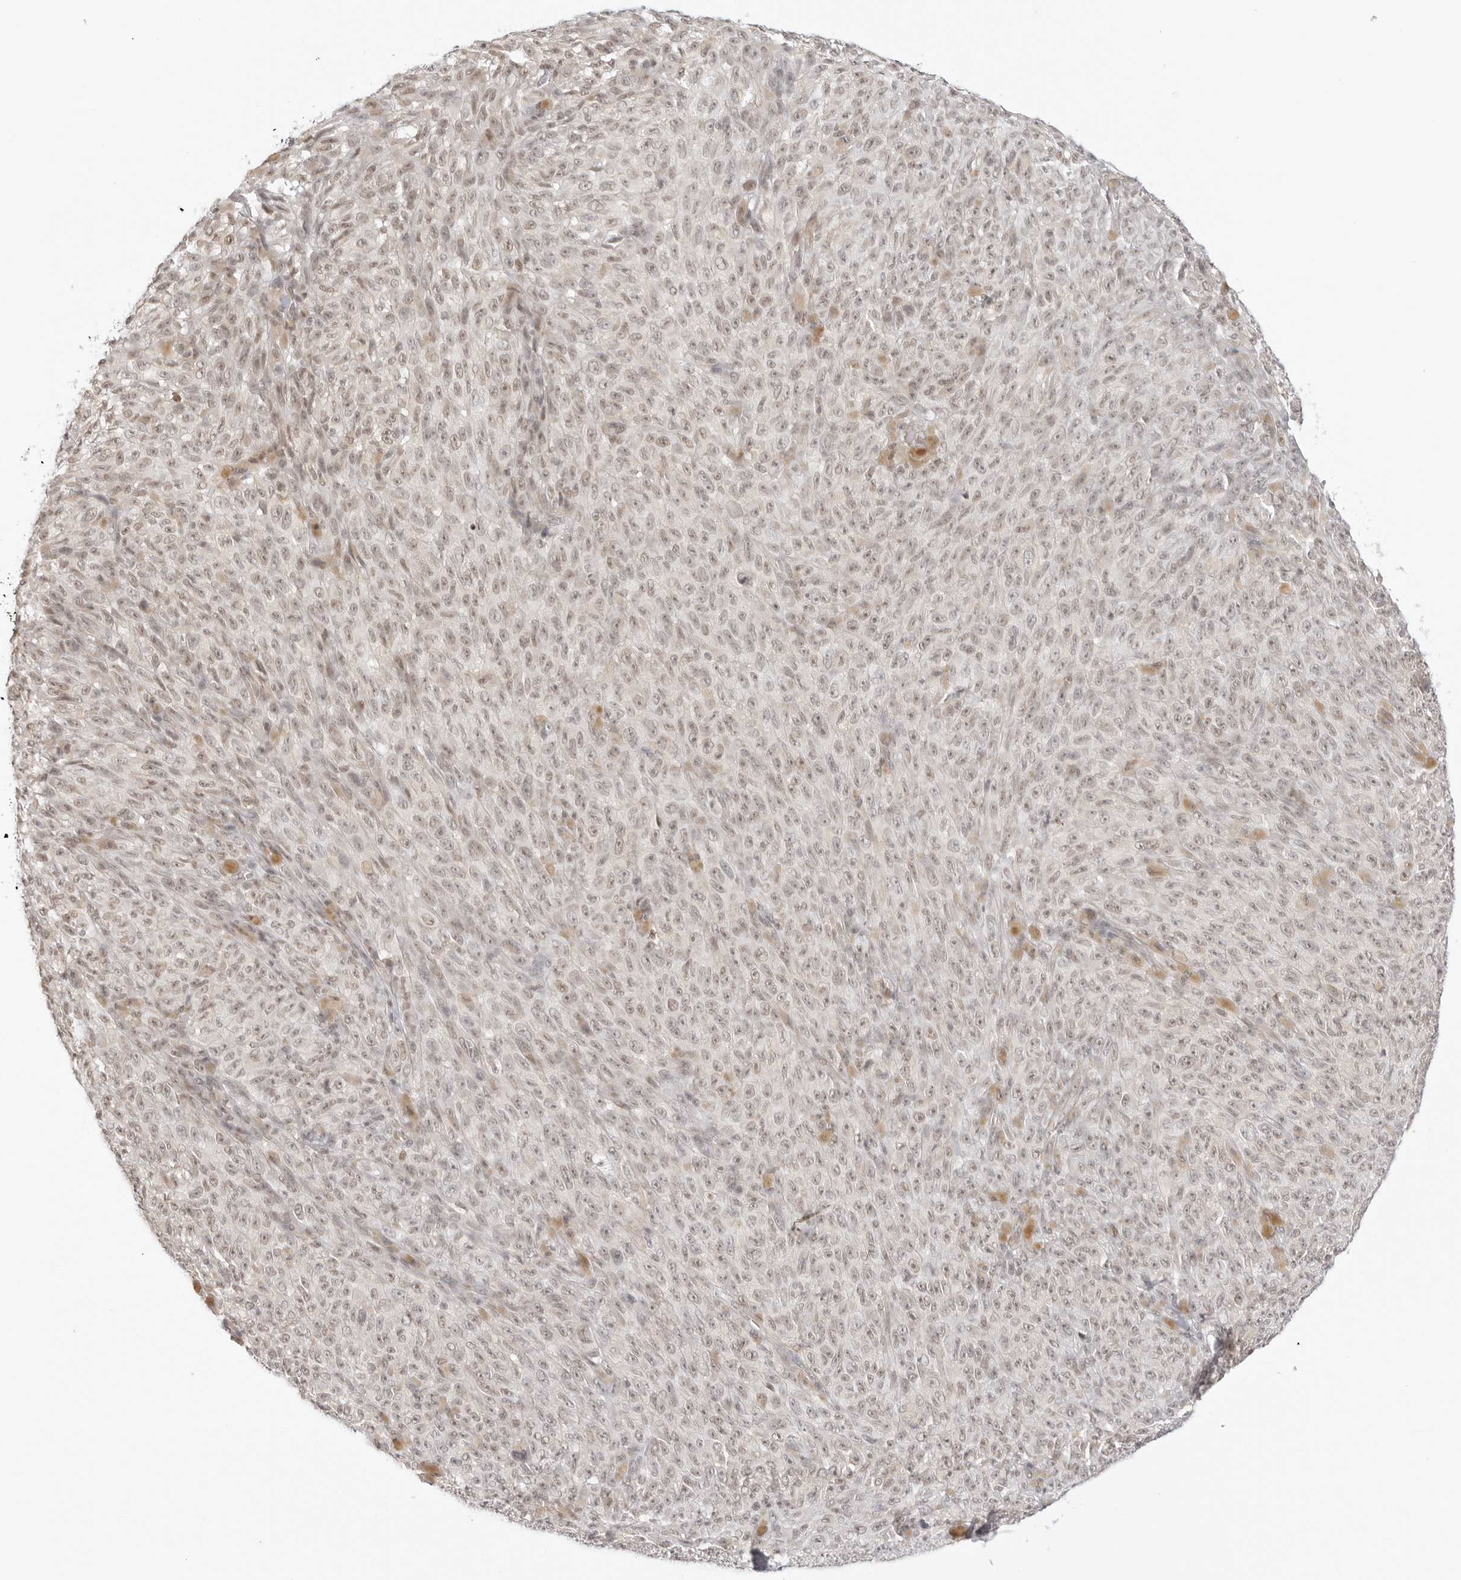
{"staining": {"intensity": "weak", "quantity": "<25%", "location": "nuclear"}, "tissue": "melanoma", "cell_type": "Tumor cells", "image_type": "cancer", "snomed": [{"axis": "morphology", "description": "Malignant melanoma, NOS"}, {"axis": "topography", "description": "Skin"}], "caption": "The histopathology image demonstrates no significant positivity in tumor cells of melanoma.", "gene": "TCIM", "patient": {"sex": "female", "age": 82}}